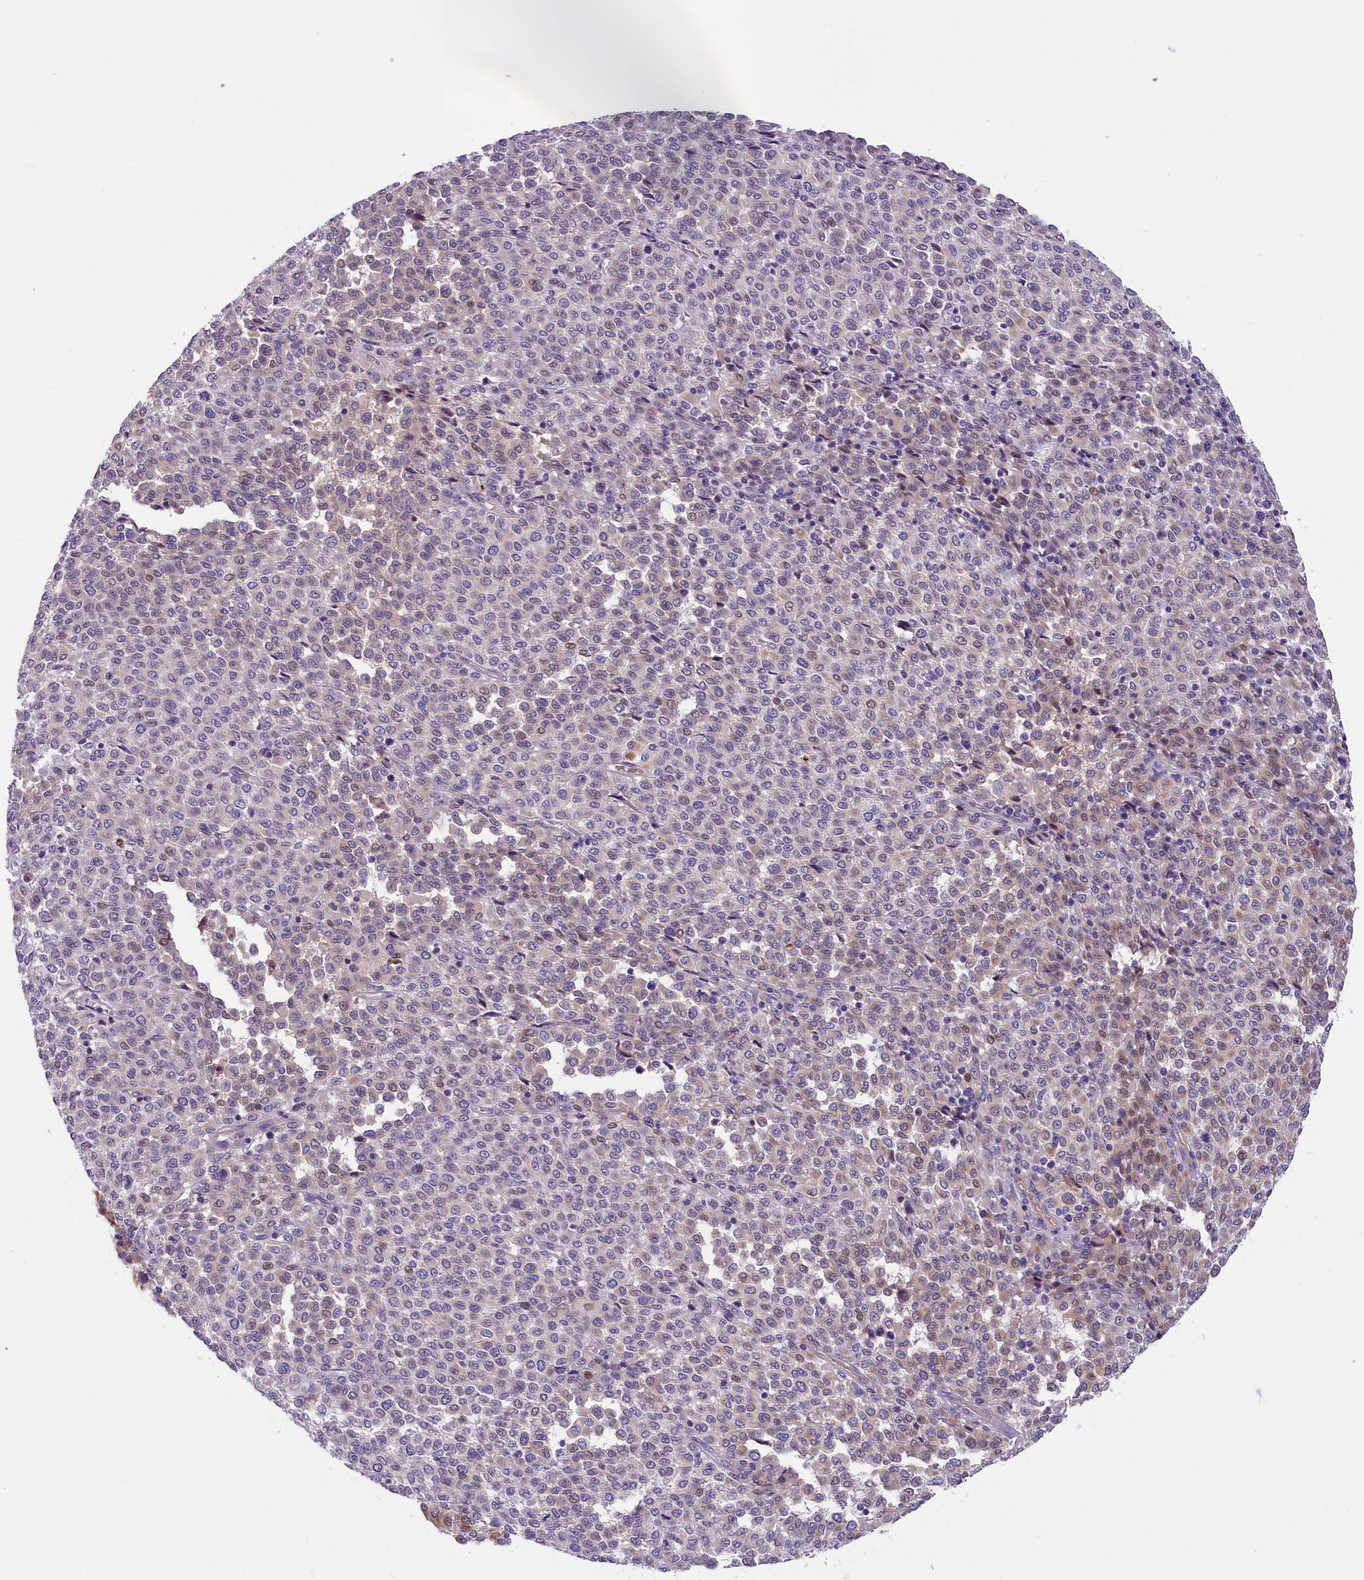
{"staining": {"intensity": "negative", "quantity": "none", "location": "none"}, "tissue": "melanoma", "cell_type": "Tumor cells", "image_type": "cancer", "snomed": [{"axis": "morphology", "description": "Malignant melanoma, Metastatic site"}, {"axis": "topography", "description": "Pancreas"}], "caption": "IHC image of neoplastic tissue: human melanoma stained with DAB shows no significant protein staining in tumor cells. Brightfield microscopy of immunohistochemistry (IHC) stained with DAB (brown) and hematoxylin (blue), captured at high magnification.", "gene": "CCDC32", "patient": {"sex": "female", "age": 30}}